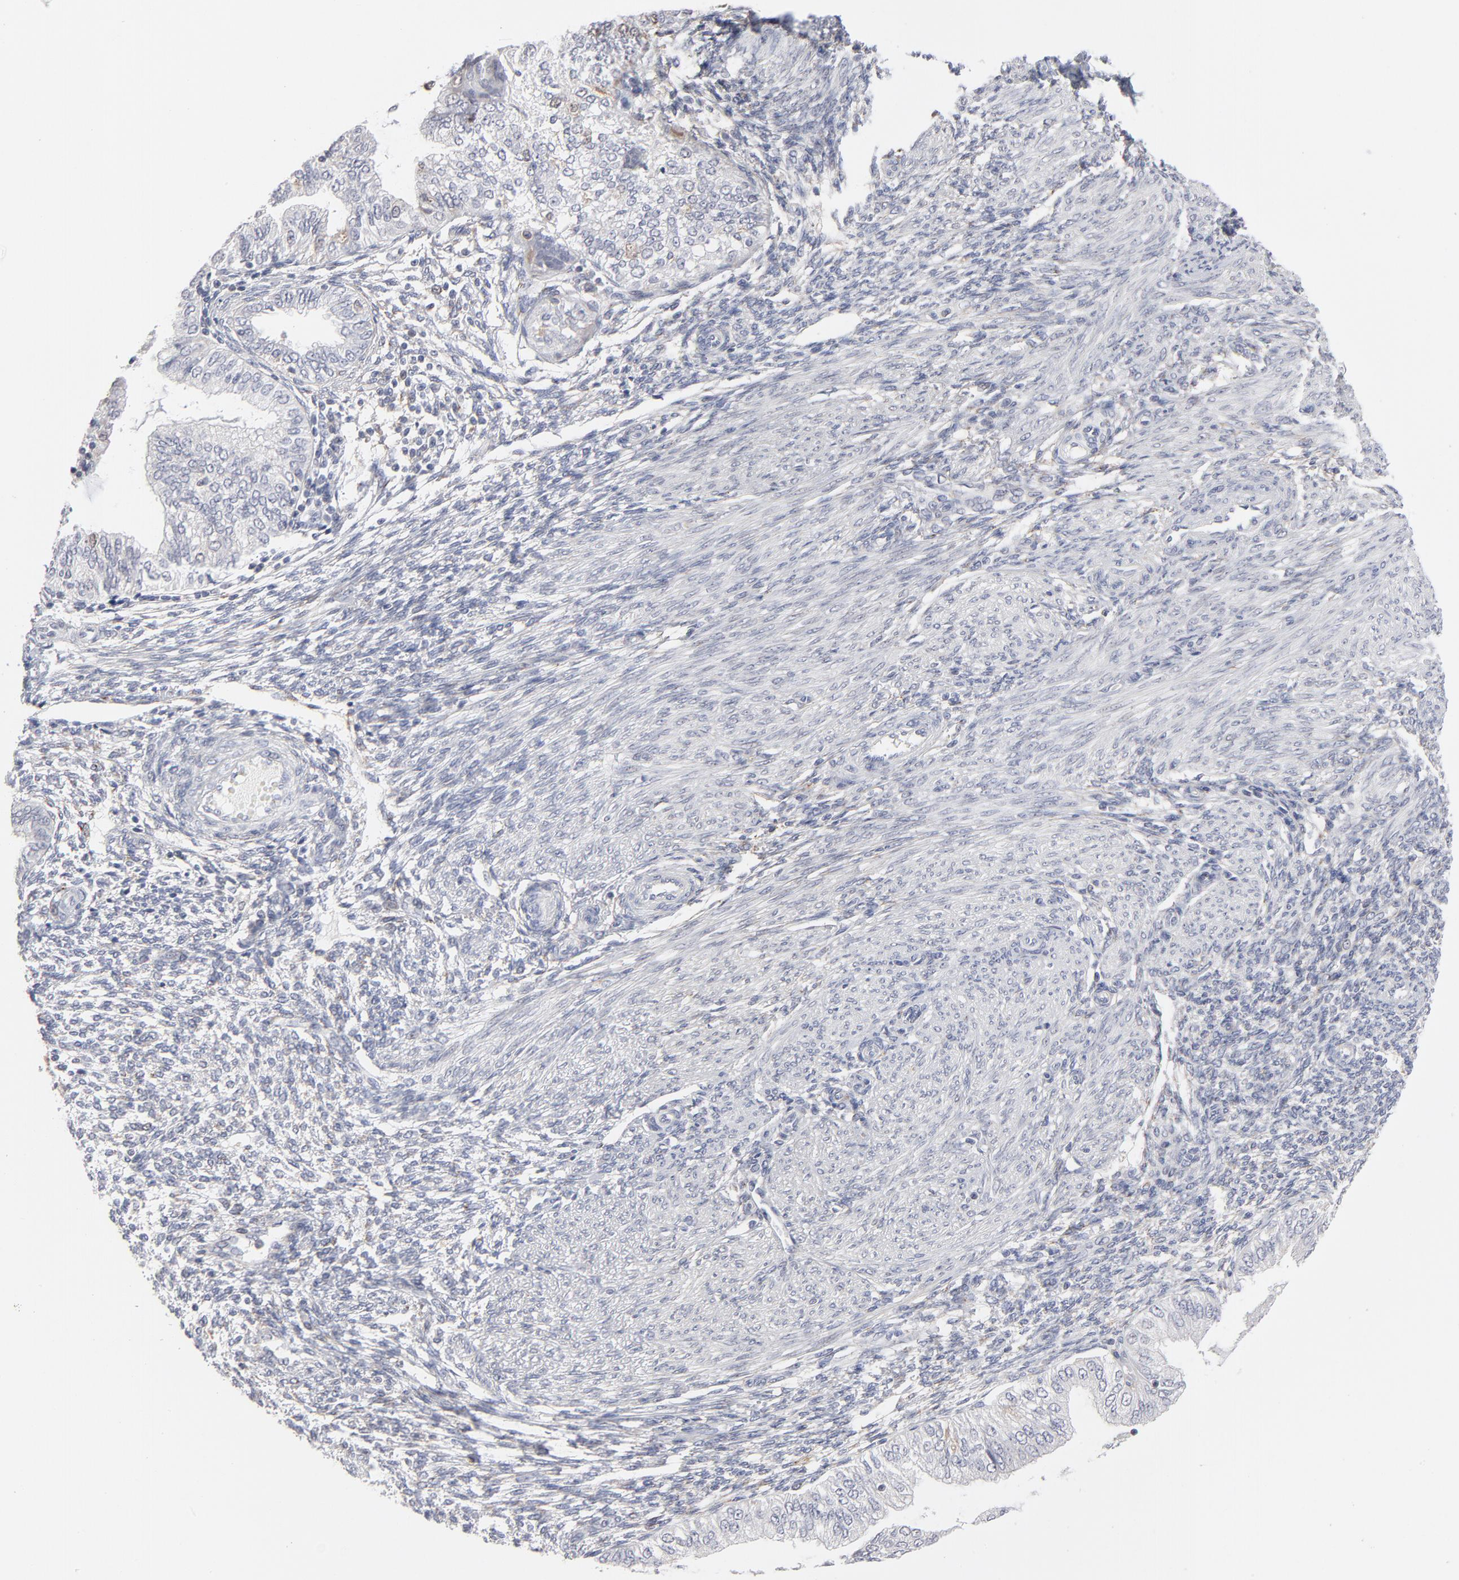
{"staining": {"intensity": "weak", "quantity": "<25%", "location": "cytoplasmic/membranous"}, "tissue": "endometrial cancer", "cell_type": "Tumor cells", "image_type": "cancer", "snomed": [{"axis": "morphology", "description": "Adenocarcinoma, NOS"}, {"axis": "topography", "description": "Endometrium"}], "caption": "Immunohistochemistry of human endometrial adenocarcinoma exhibits no expression in tumor cells.", "gene": "AURKA", "patient": {"sex": "female", "age": 51}}